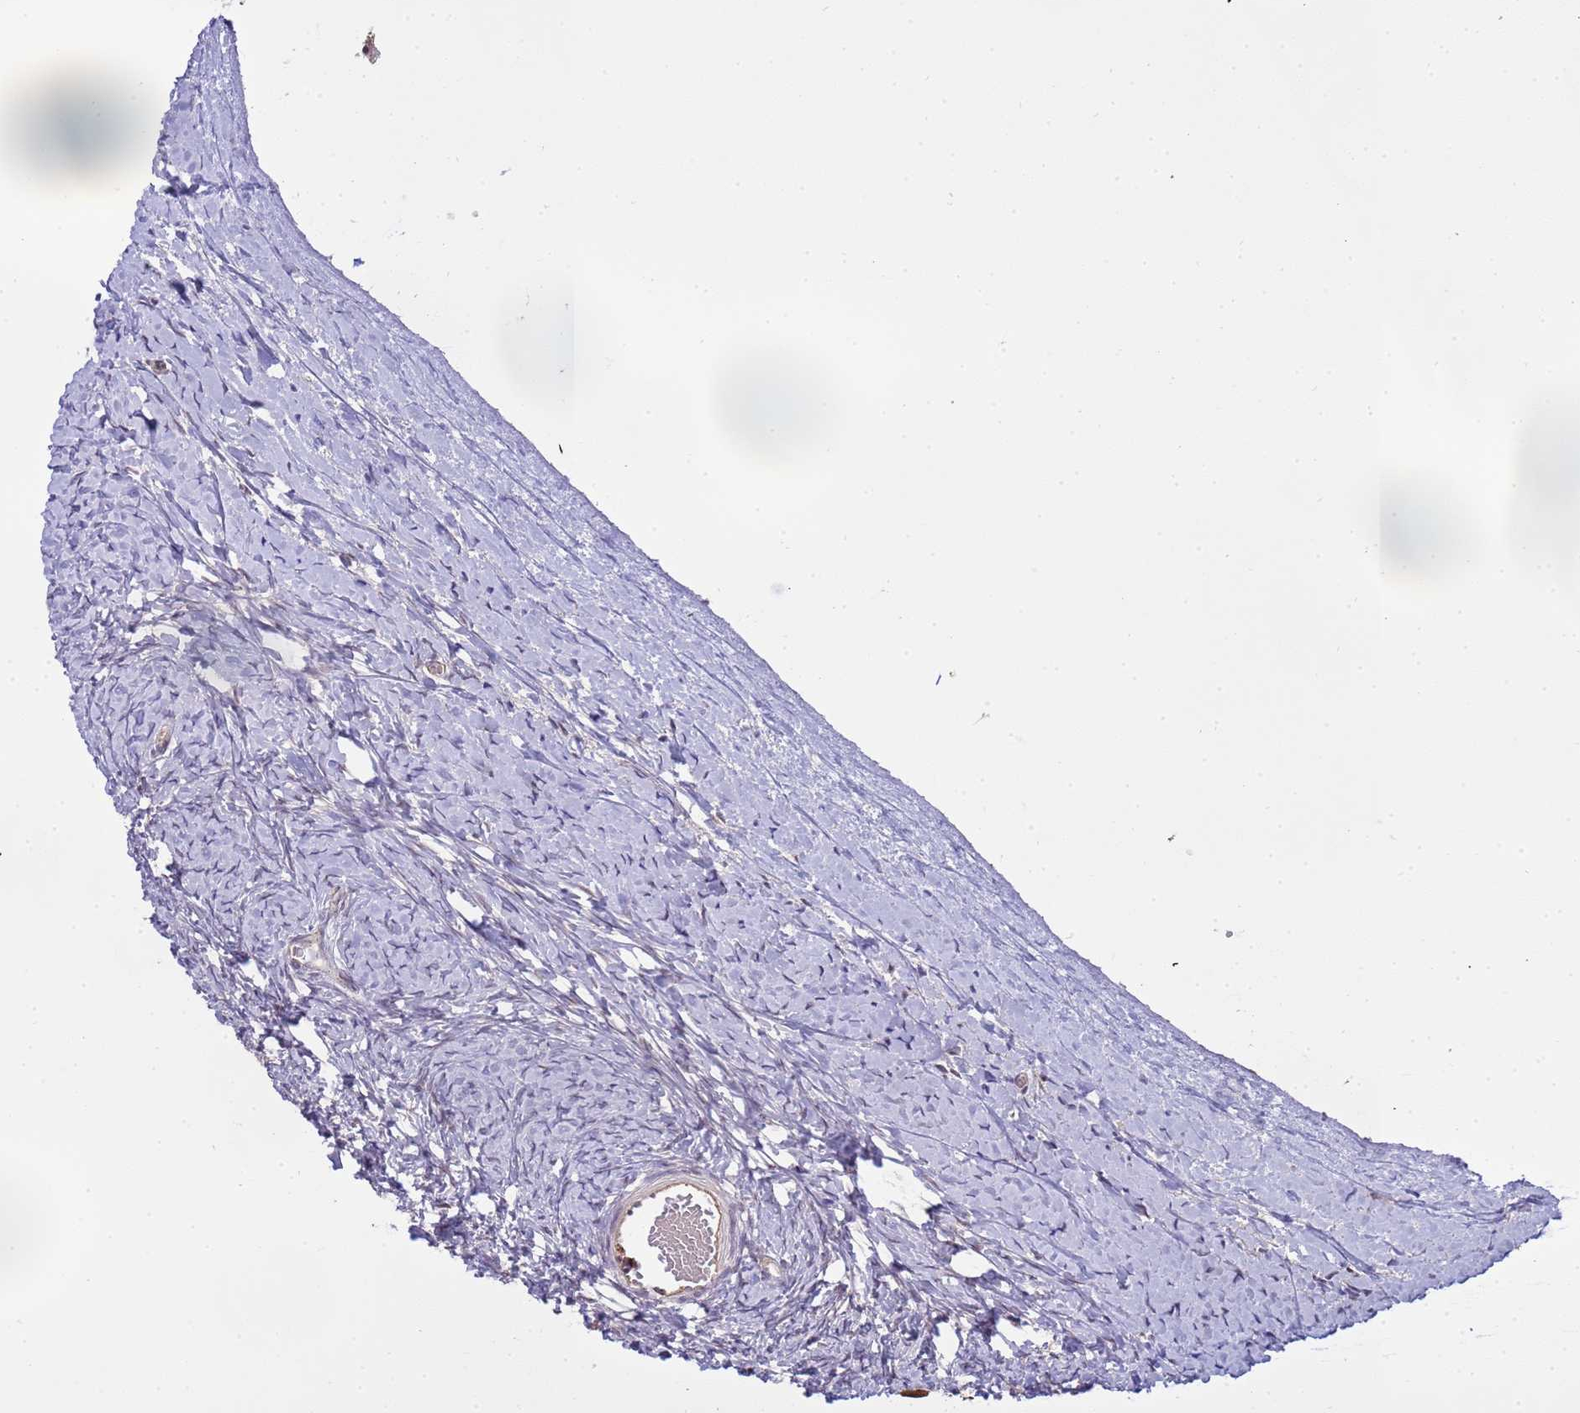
{"staining": {"intensity": "negative", "quantity": "none", "location": "none"}, "tissue": "ovary", "cell_type": "Ovarian stroma cells", "image_type": "normal", "snomed": [{"axis": "morphology", "description": "Normal tissue, NOS"}, {"axis": "morphology", "description": "Developmental malformation"}, {"axis": "topography", "description": "Ovary"}], "caption": "A histopathology image of human ovary is negative for staining in ovarian stroma cells. The staining is performed using DAB (3,3'-diaminobenzidine) brown chromogen with nuclei counter-stained in using hematoxylin.", "gene": "EMC2", "patient": {"sex": "female", "age": 39}}